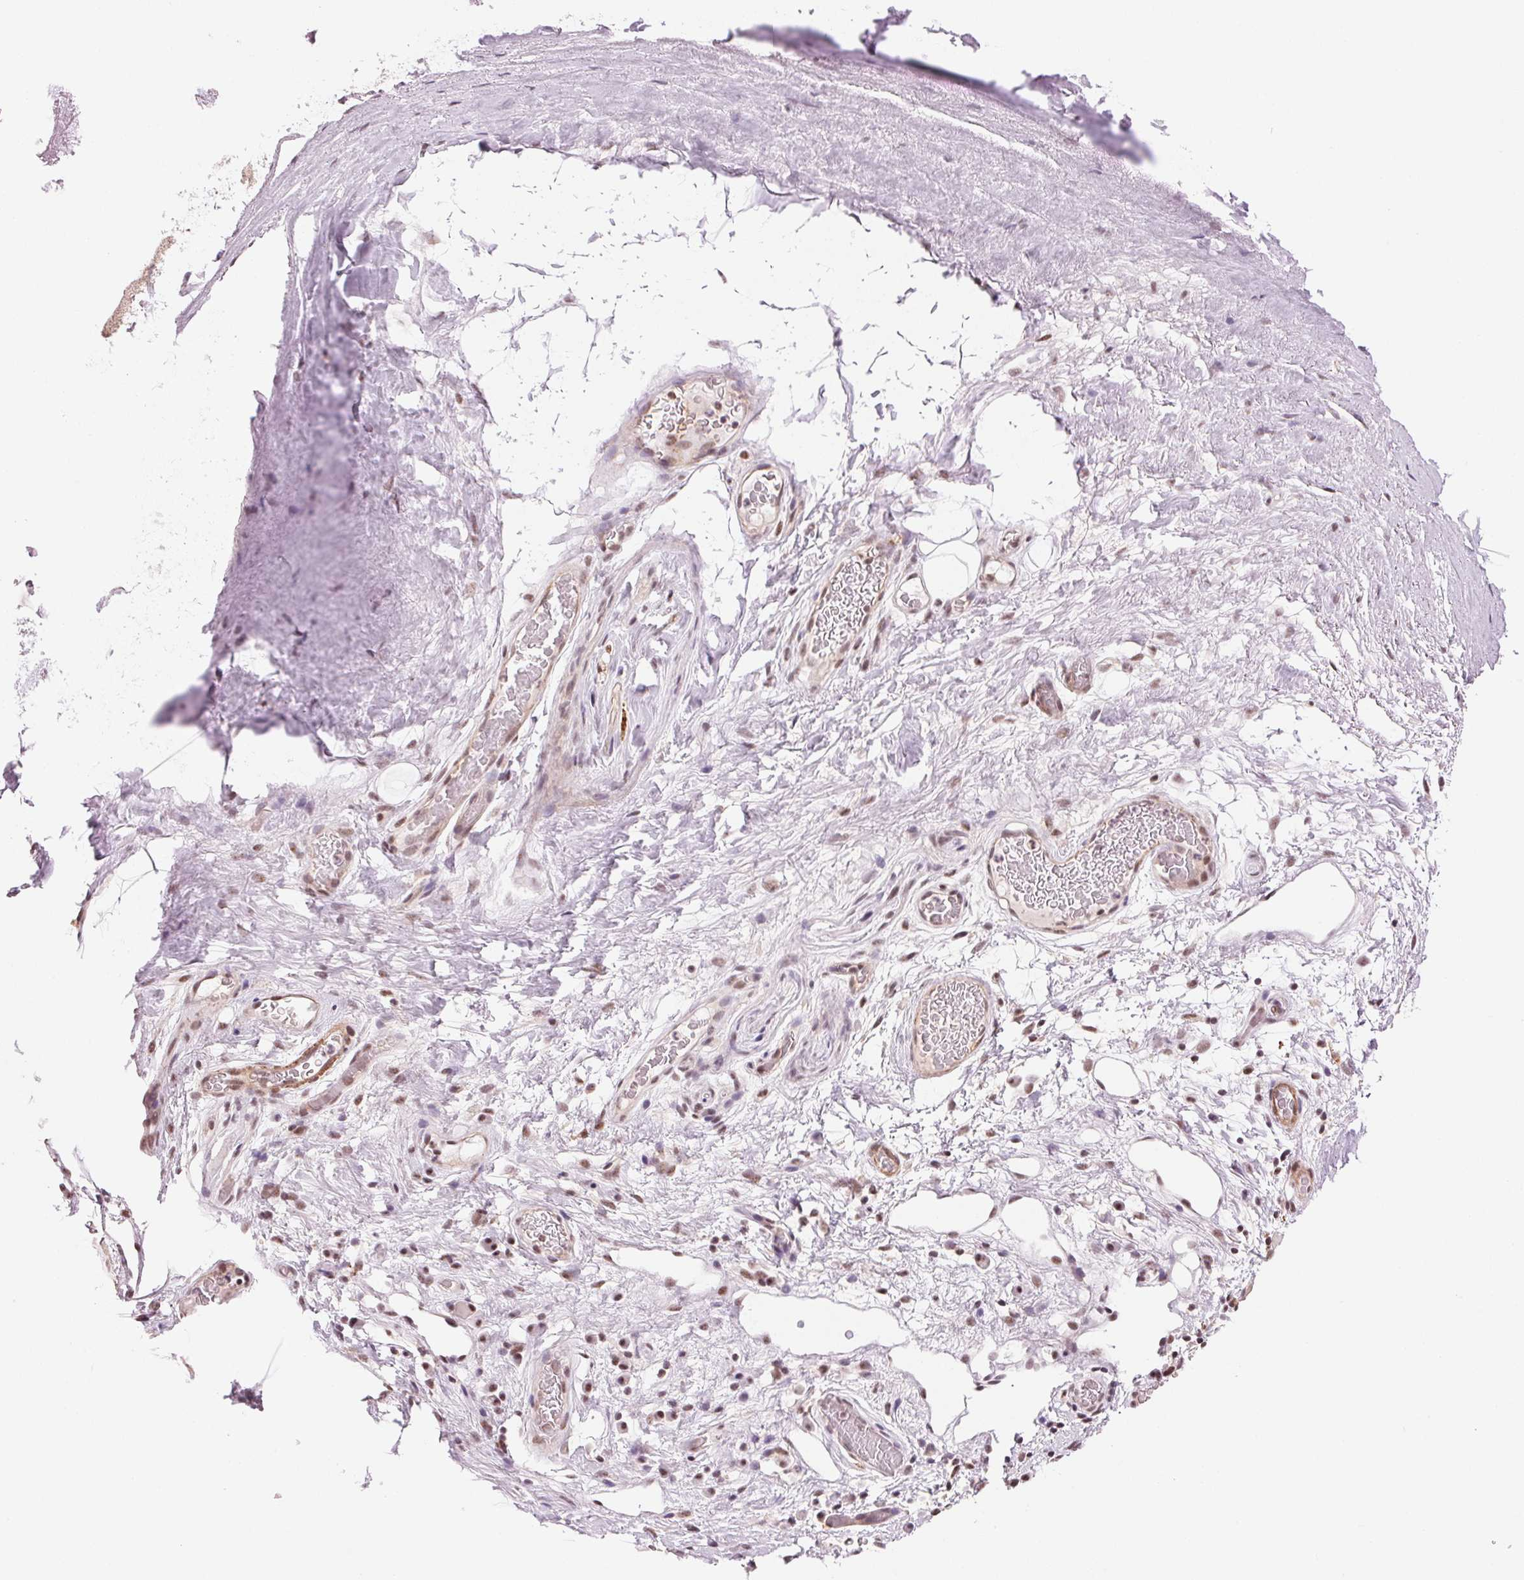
{"staining": {"intensity": "moderate", "quantity": "<25%", "location": "nuclear"}, "tissue": "adipose tissue", "cell_type": "Adipocytes", "image_type": "normal", "snomed": [{"axis": "morphology", "description": "Normal tissue, NOS"}, {"axis": "topography", "description": "Lymph node"}, {"axis": "topography", "description": "Cartilage tissue"}, {"axis": "topography", "description": "Nasopharynx"}], "caption": "About <25% of adipocytes in normal human adipose tissue show moderate nuclear protein positivity as visualized by brown immunohistochemical staining.", "gene": "HNRNPDL", "patient": {"sex": "male", "age": 63}}